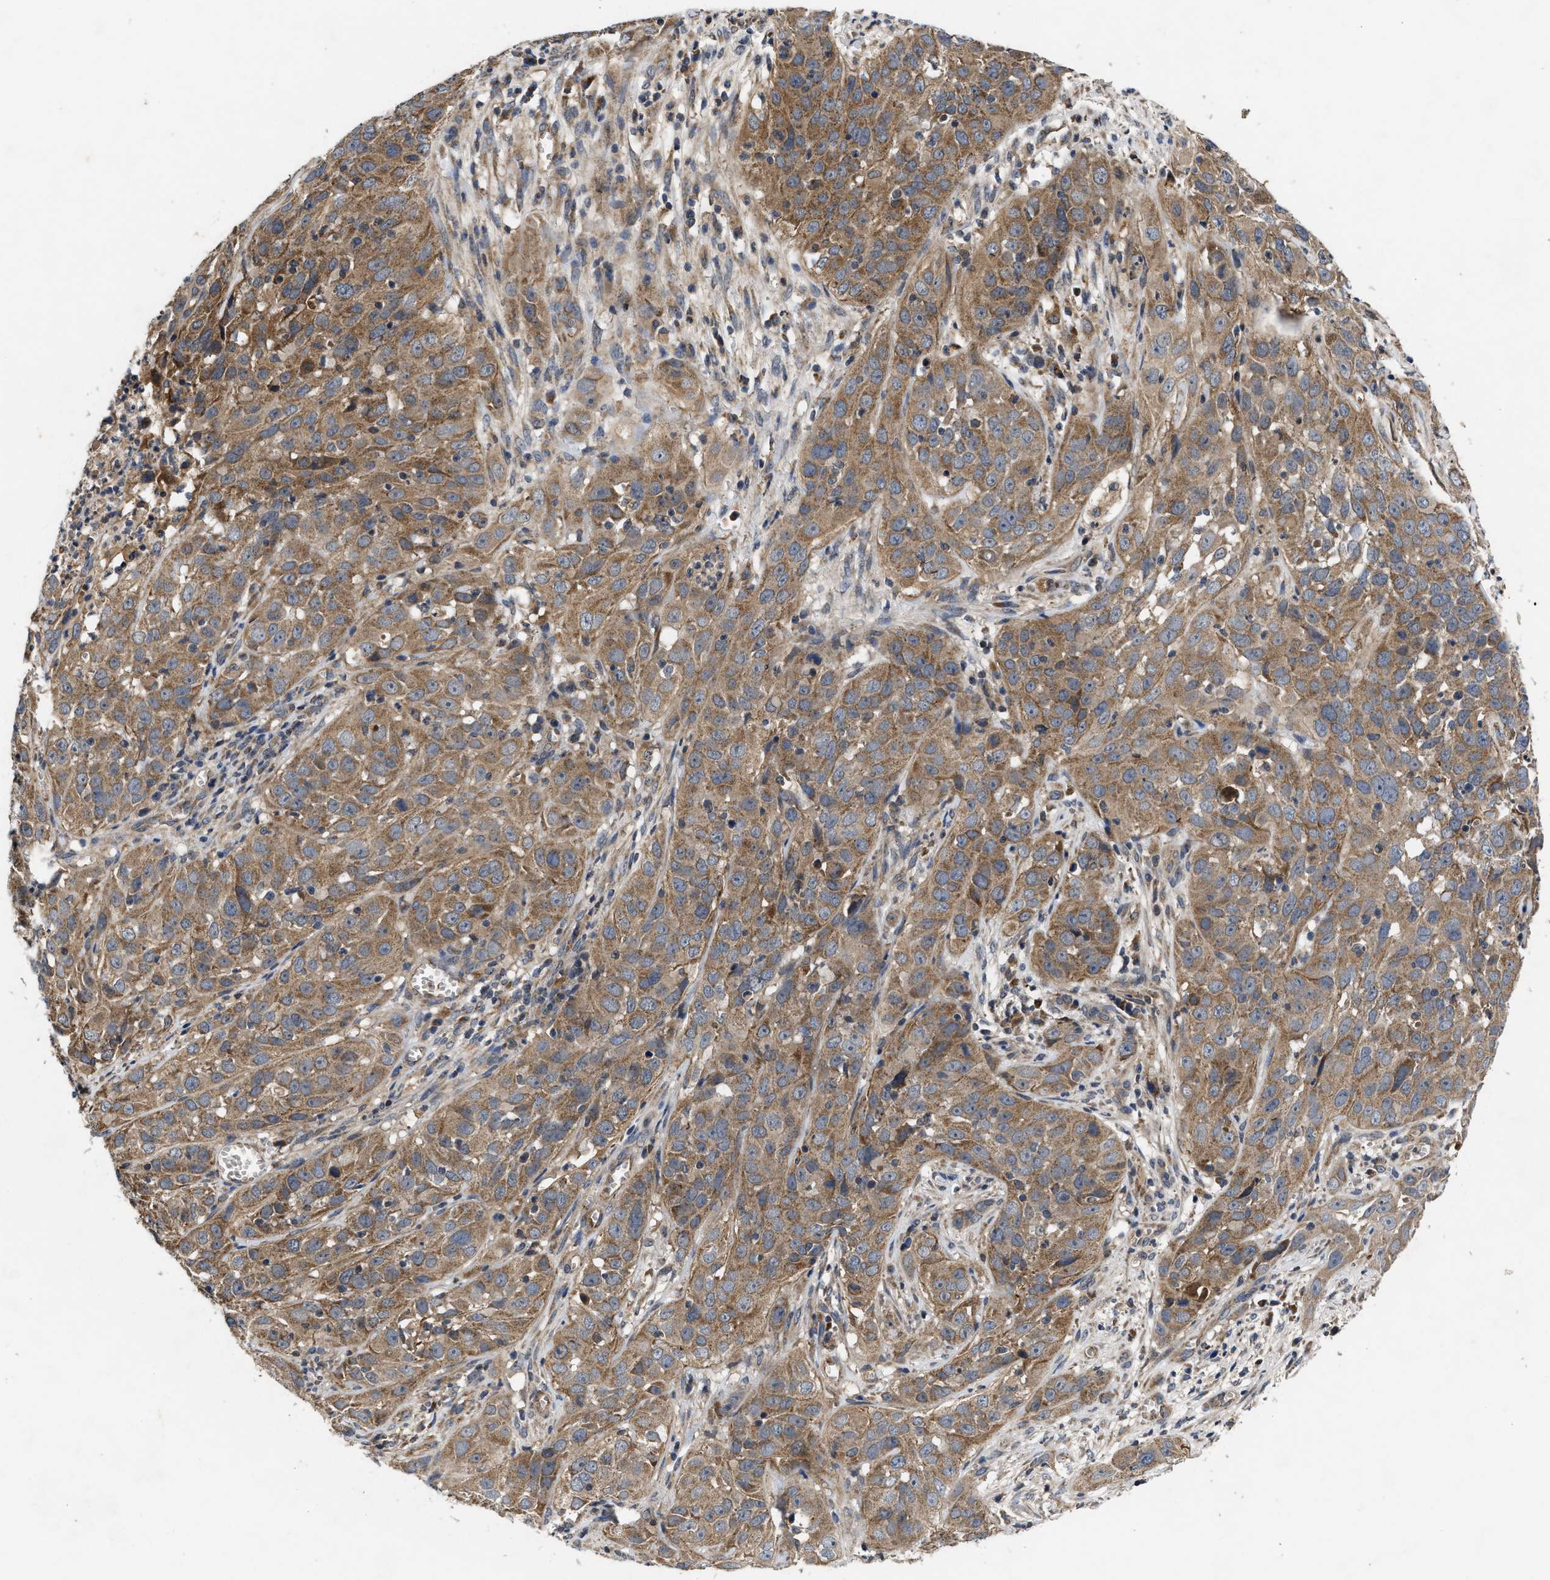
{"staining": {"intensity": "moderate", "quantity": ">75%", "location": "cytoplasmic/membranous"}, "tissue": "cervical cancer", "cell_type": "Tumor cells", "image_type": "cancer", "snomed": [{"axis": "morphology", "description": "Squamous cell carcinoma, NOS"}, {"axis": "topography", "description": "Cervix"}], "caption": "This is a photomicrograph of immunohistochemistry (IHC) staining of squamous cell carcinoma (cervical), which shows moderate expression in the cytoplasmic/membranous of tumor cells.", "gene": "EFNA4", "patient": {"sex": "female", "age": 32}}